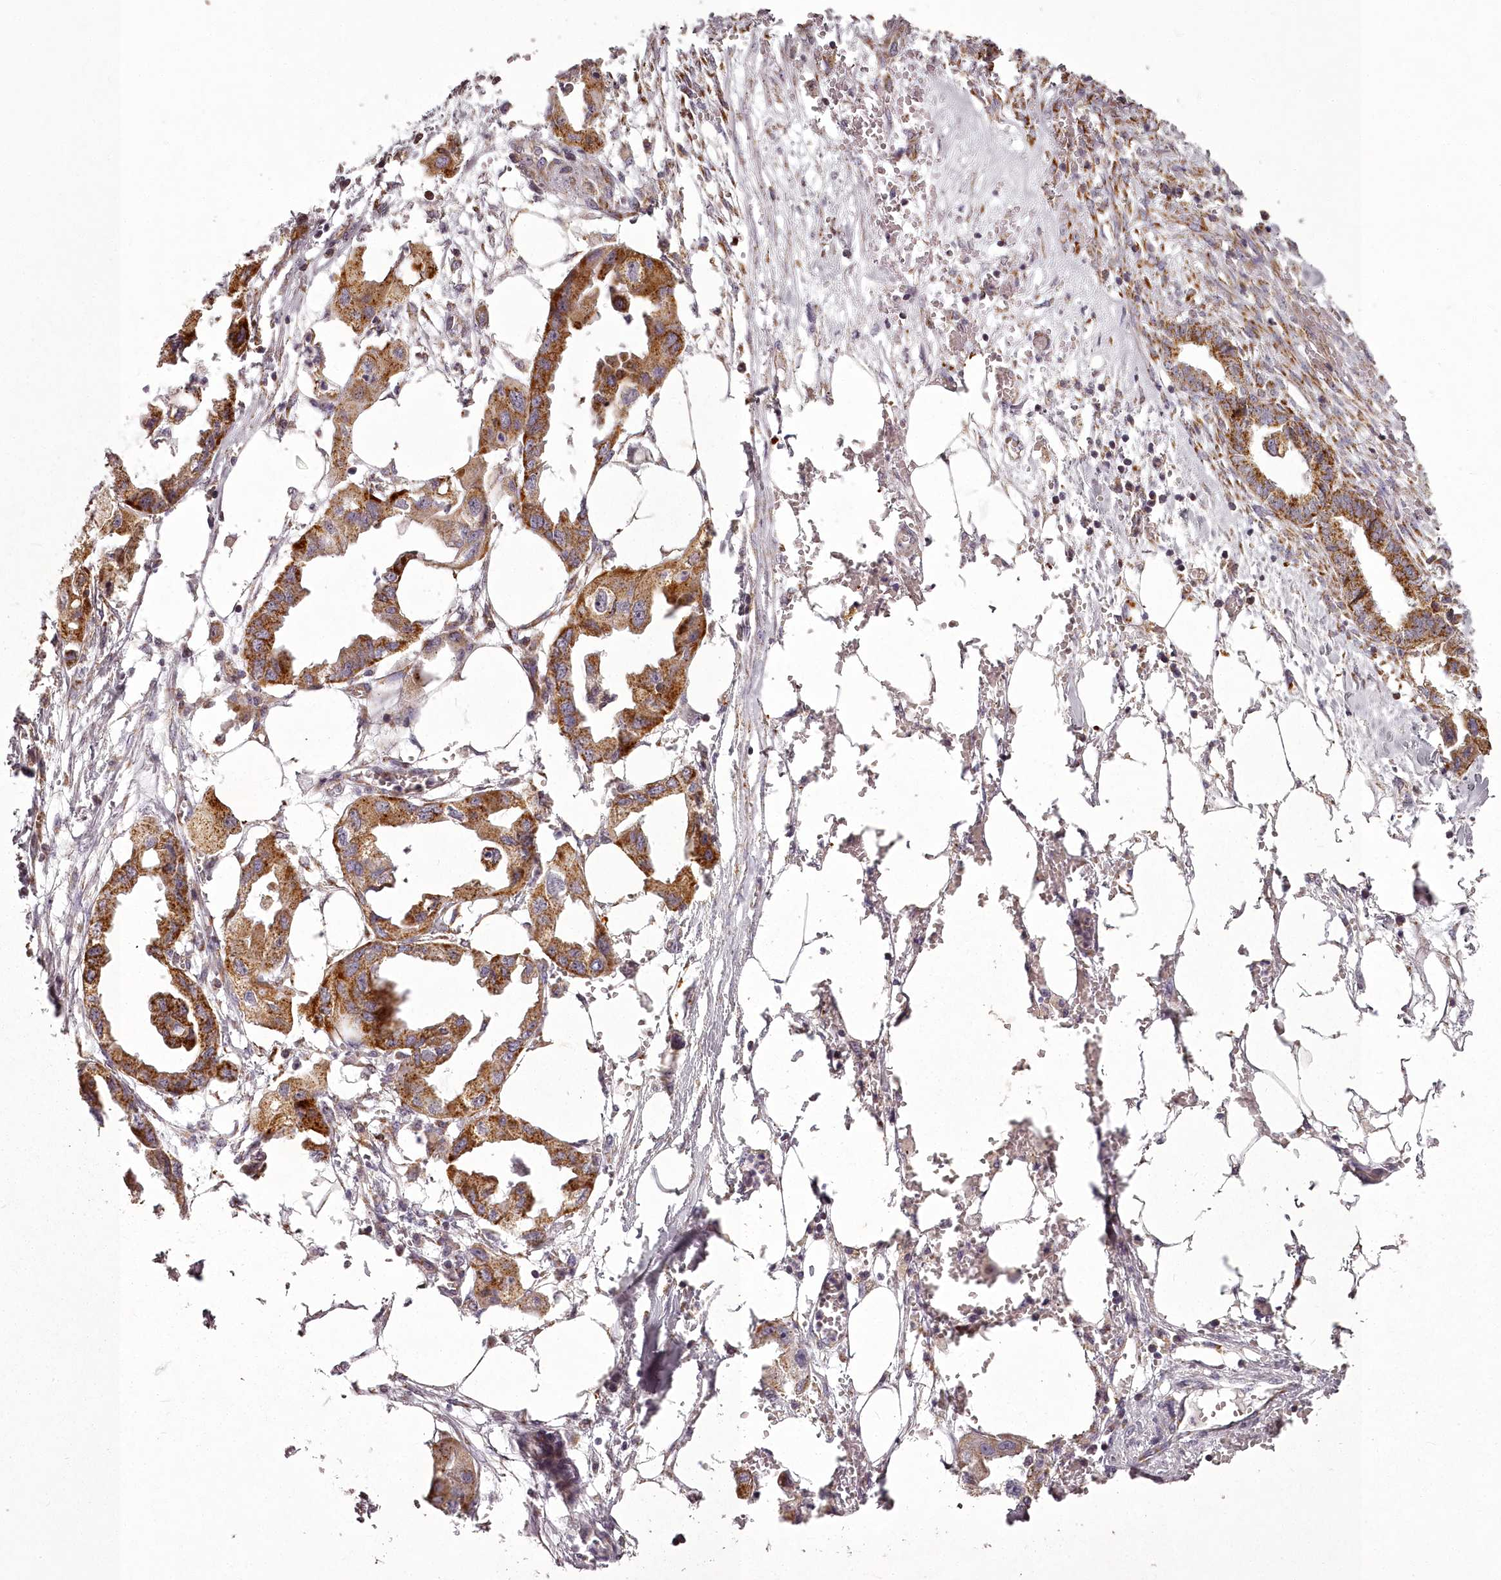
{"staining": {"intensity": "moderate", "quantity": ">75%", "location": "cytoplasmic/membranous"}, "tissue": "endometrial cancer", "cell_type": "Tumor cells", "image_type": "cancer", "snomed": [{"axis": "morphology", "description": "Adenocarcinoma, NOS"}, {"axis": "morphology", "description": "Adenocarcinoma, metastatic, NOS"}, {"axis": "topography", "description": "Adipose tissue"}, {"axis": "topography", "description": "Endometrium"}], "caption": "Immunohistochemistry (IHC) (DAB (3,3'-diaminobenzidine)) staining of human metastatic adenocarcinoma (endometrial) demonstrates moderate cytoplasmic/membranous protein positivity in approximately >75% of tumor cells.", "gene": "CHCHD2", "patient": {"sex": "female", "age": 67}}